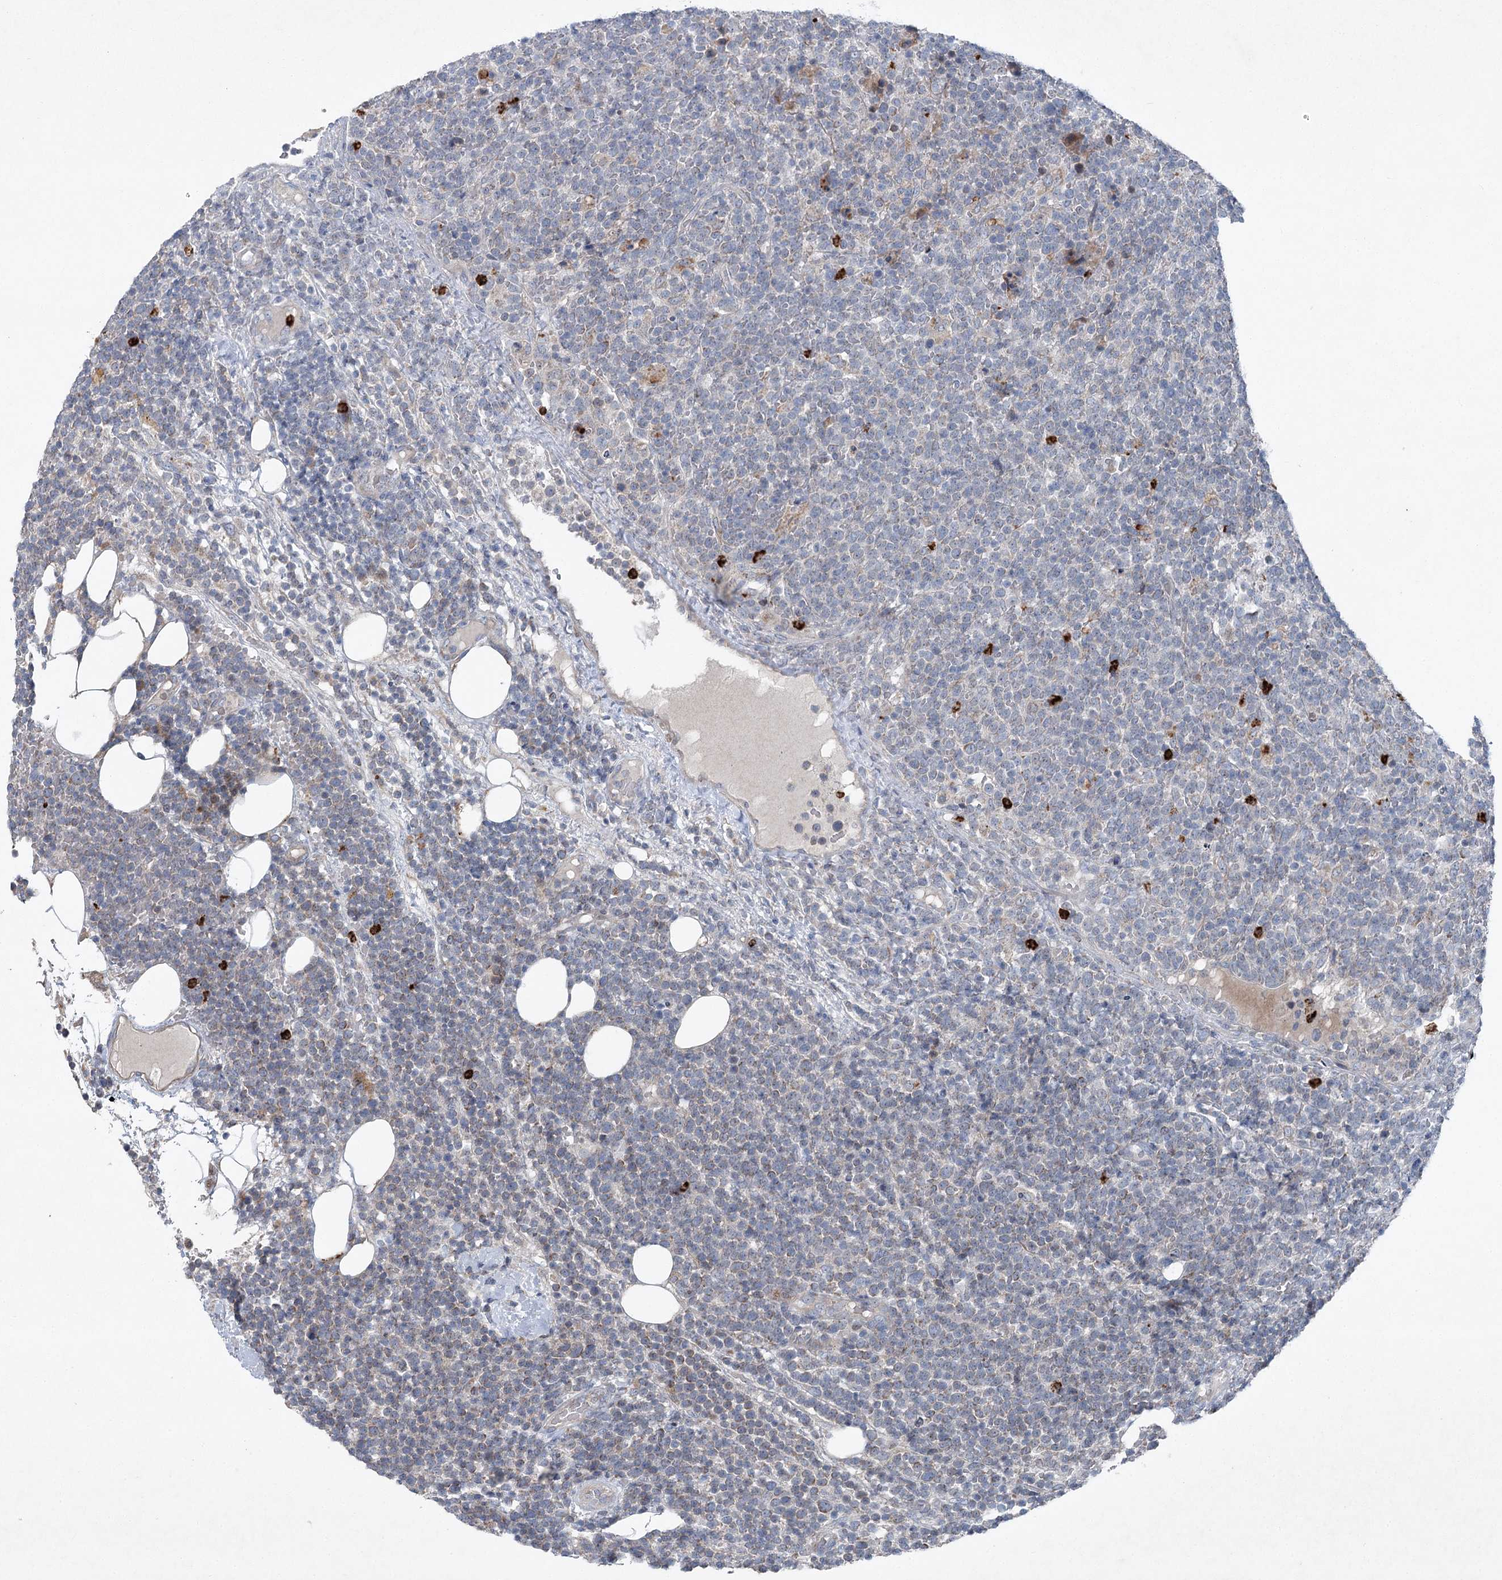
{"staining": {"intensity": "weak", "quantity": "<25%", "location": "cytoplasmic/membranous"}, "tissue": "lymphoma", "cell_type": "Tumor cells", "image_type": "cancer", "snomed": [{"axis": "morphology", "description": "Malignant lymphoma, non-Hodgkin's type, High grade"}, {"axis": "topography", "description": "Lymph node"}], "caption": "Immunohistochemistry (IHC) micrograph of high-grade malignant lymphoma, non-Hodgkin's type stained for a protein (brown), which shows no staining in tumor cells.", "gene": "PLA2G12A", "patient": {"sex": "male", "age": 61}}